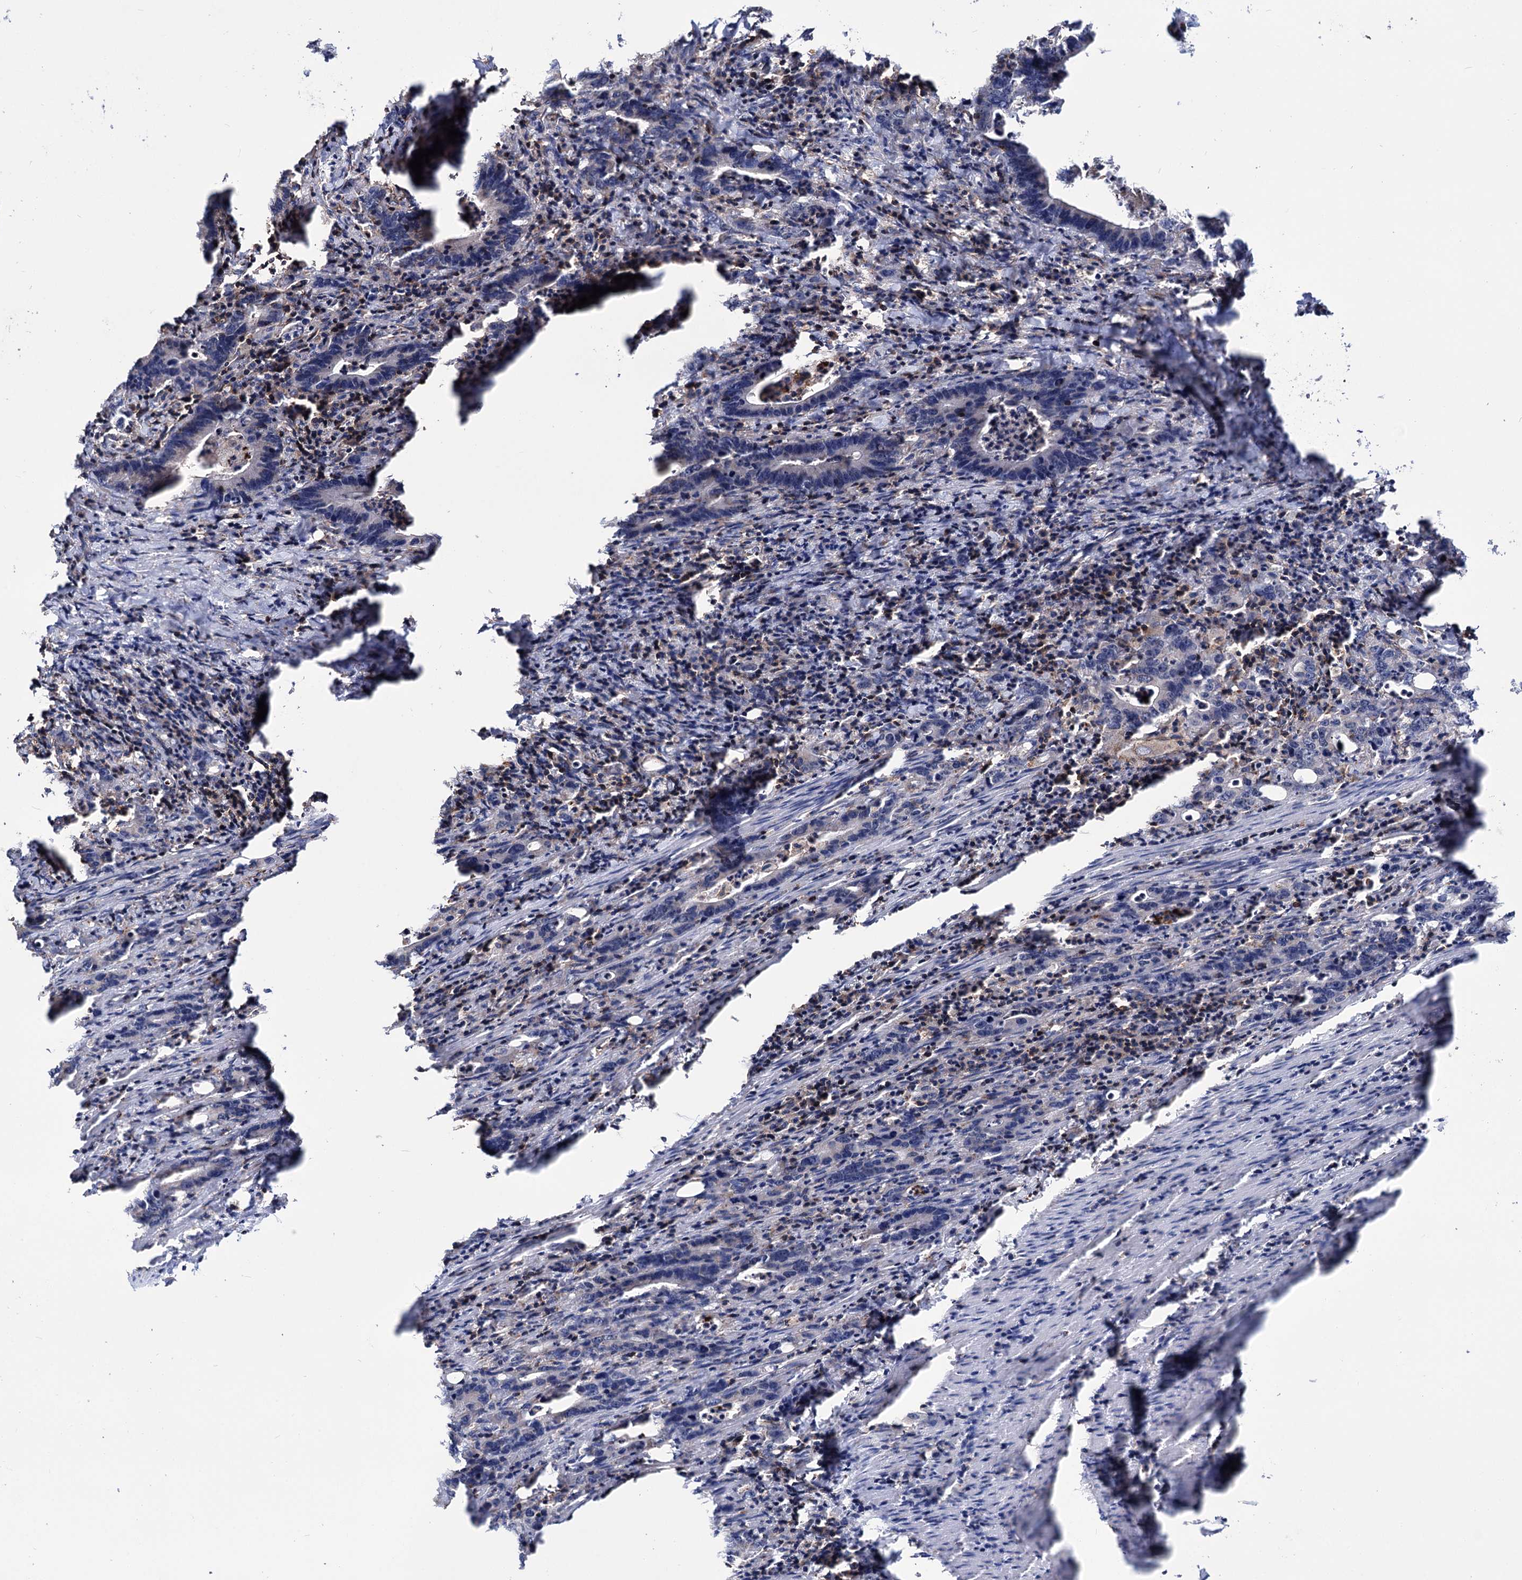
{"staining": {"intensity": "negative", "quantity": "none", "location": "none"}, "tissue": "colorectal cancer", "cell_type": "Tumor cells", "image_type": "cancer", "snomed": [{"axis": "morphology", "description": "Adenocarcinoma, NOS"}, {"axis": "topography", "description": "Colon"}], "caption": "Protein analysis of adenocarcinoma (colorectal) shows no significant positivity in tumor cells.", "gene": "DEF6", "patient": {"sex": "female", "age": 75}}